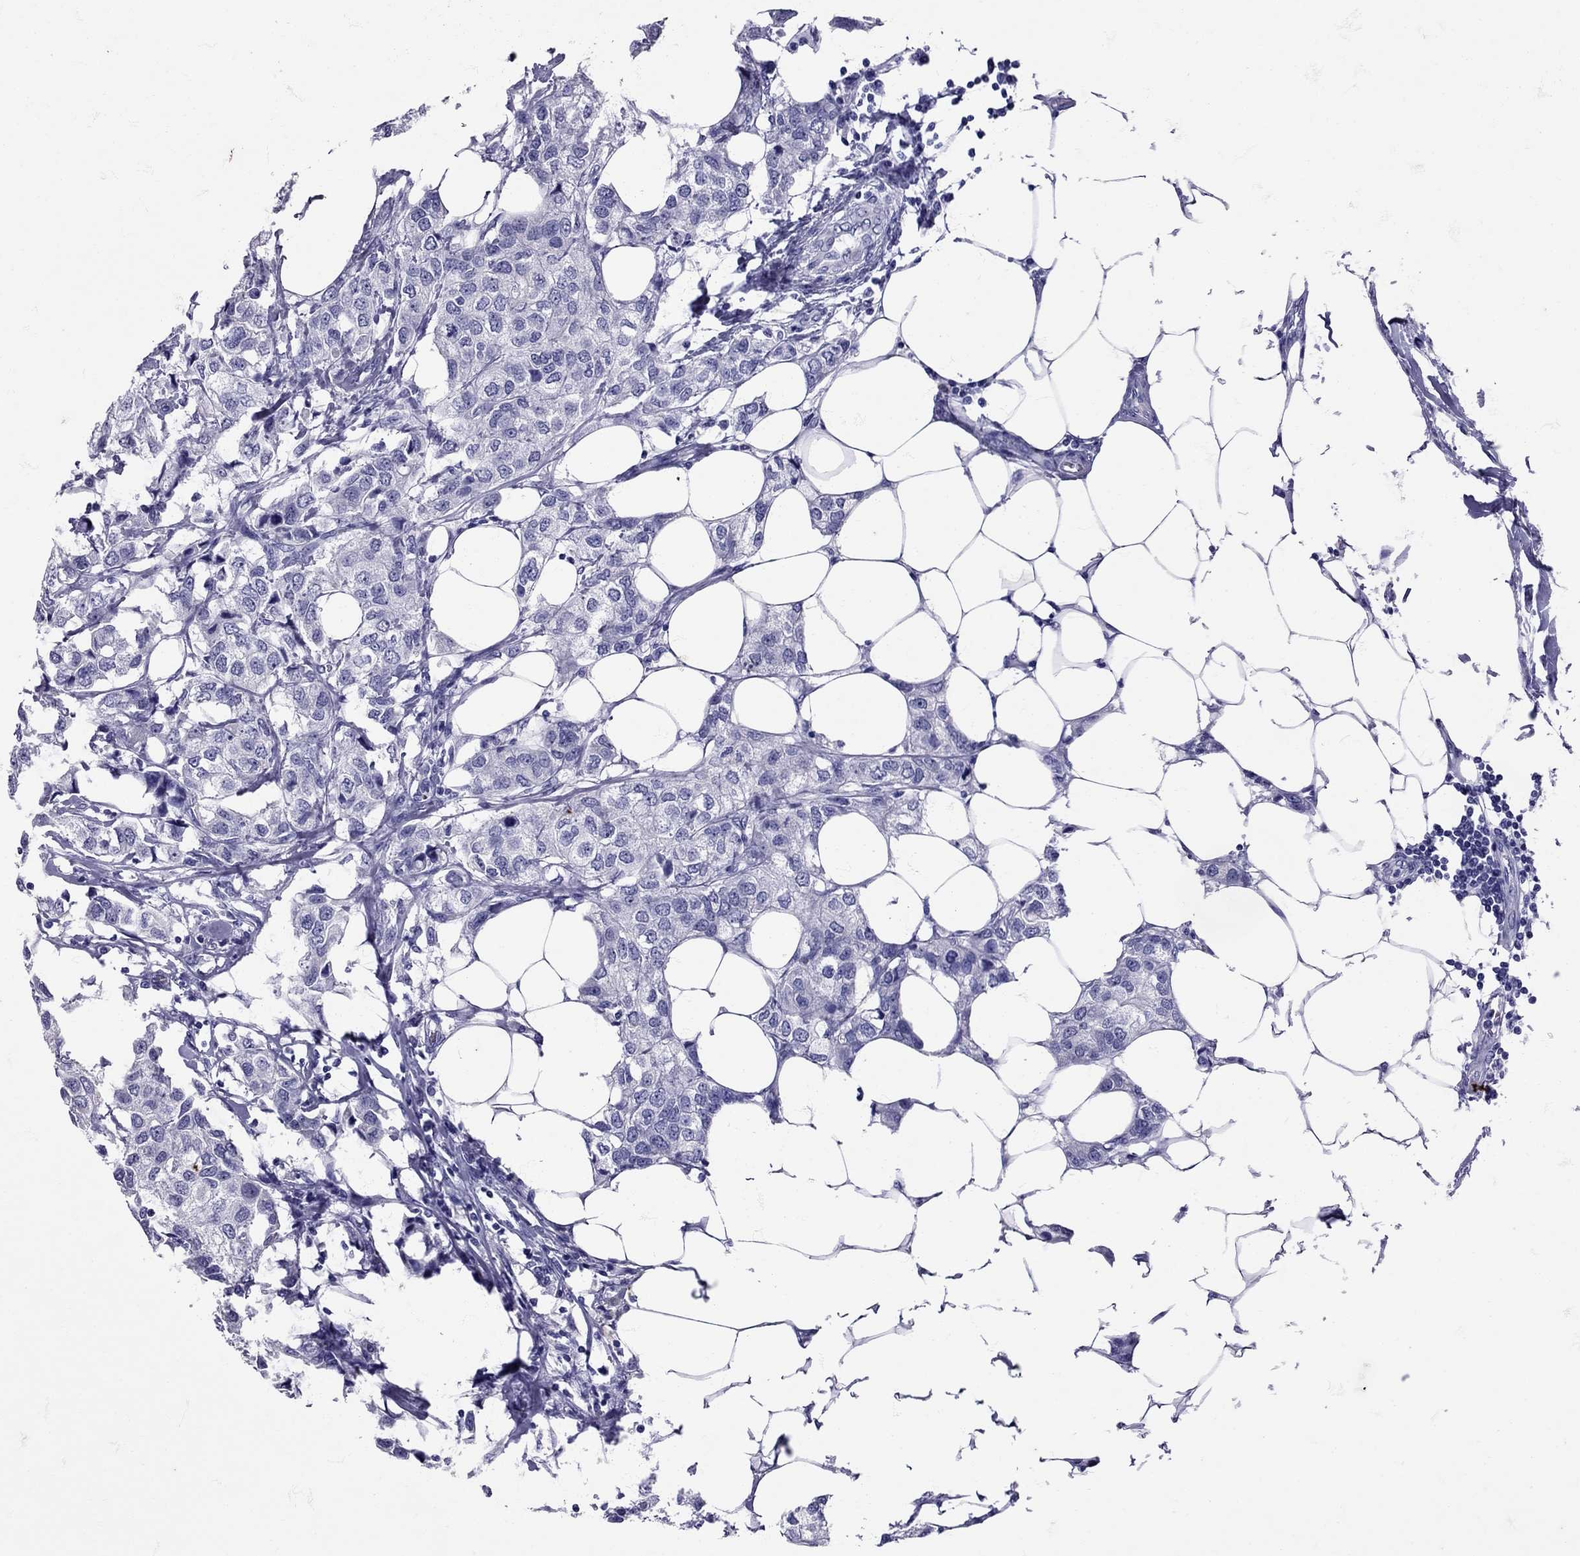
{"staining": {"intensity": "negative", "quantity": "none", "location": "none"}, "tissue": "breast cancer", "cell_type": "Tumor cells", "image_type": "cancer", "snomed": [{"axis": "morphology", "description": "Duct carcinoma"}, {"axis": "topography", "description": "Breast"}], "caption": "Breast cancer was stained to show a protein in brown. There is no significant staining in tumor cells.", "gene": "AVP", "patient": {"sex": "female", "age": 80}}